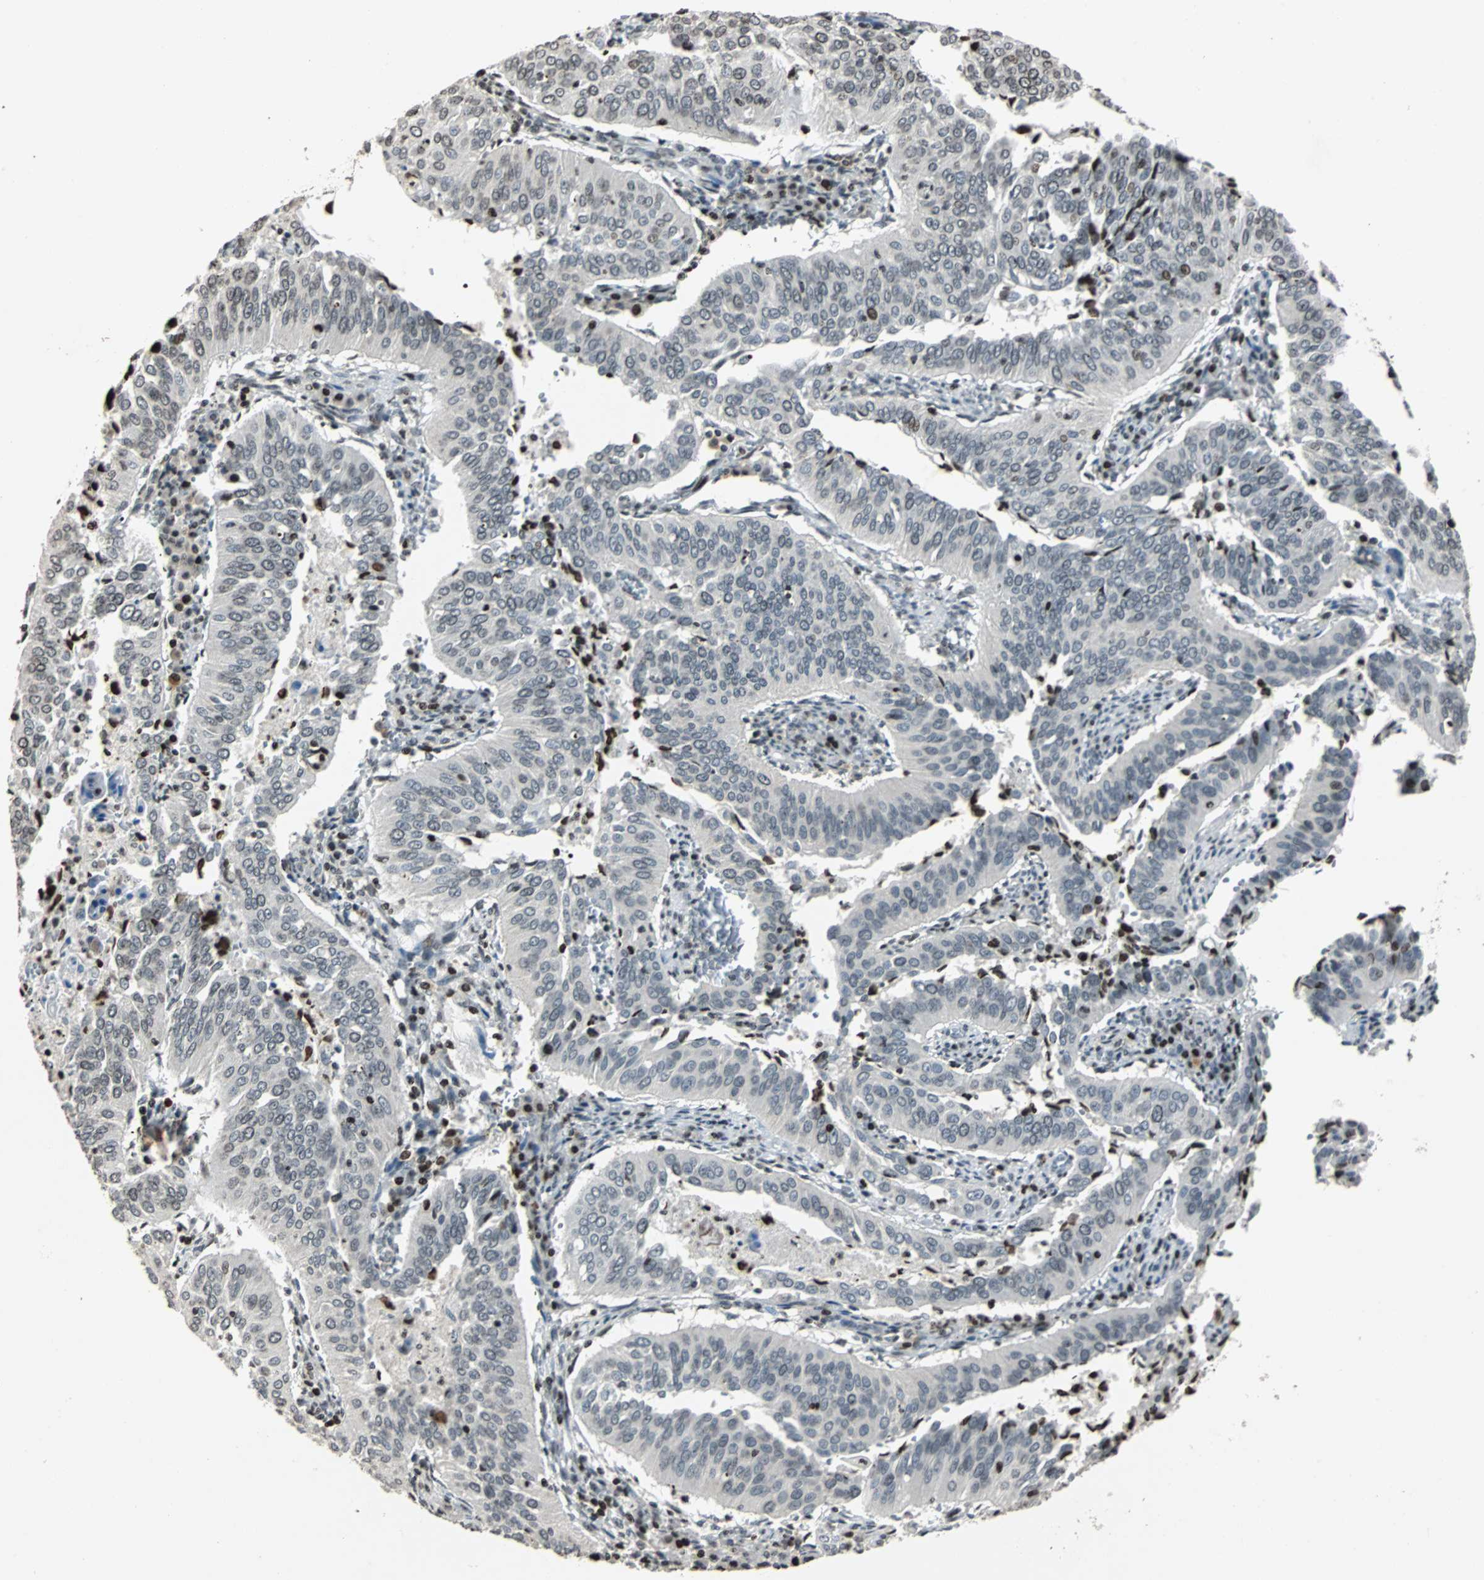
{"staining": {"intensity": "strong", "quantity": "<25%", "location": "nuclear"}, "tissue": "cervical cancer", "cell_type": "Tumor cells", "image_type": "cancer", "snomed": [{"axis": "morphology", "description": "Squamous cell carcinoma, NOS"}, {"axis": "topography", "description": "Cervix"}], "caption": "Human cervical cancer (squamous cell carcinoma) stained for a protein (brown) shows strong nuclear positive expression in about <25% of tumor cells.", "gene": "PAXIP1", "patient": {"sex": "female", "age": 39}}